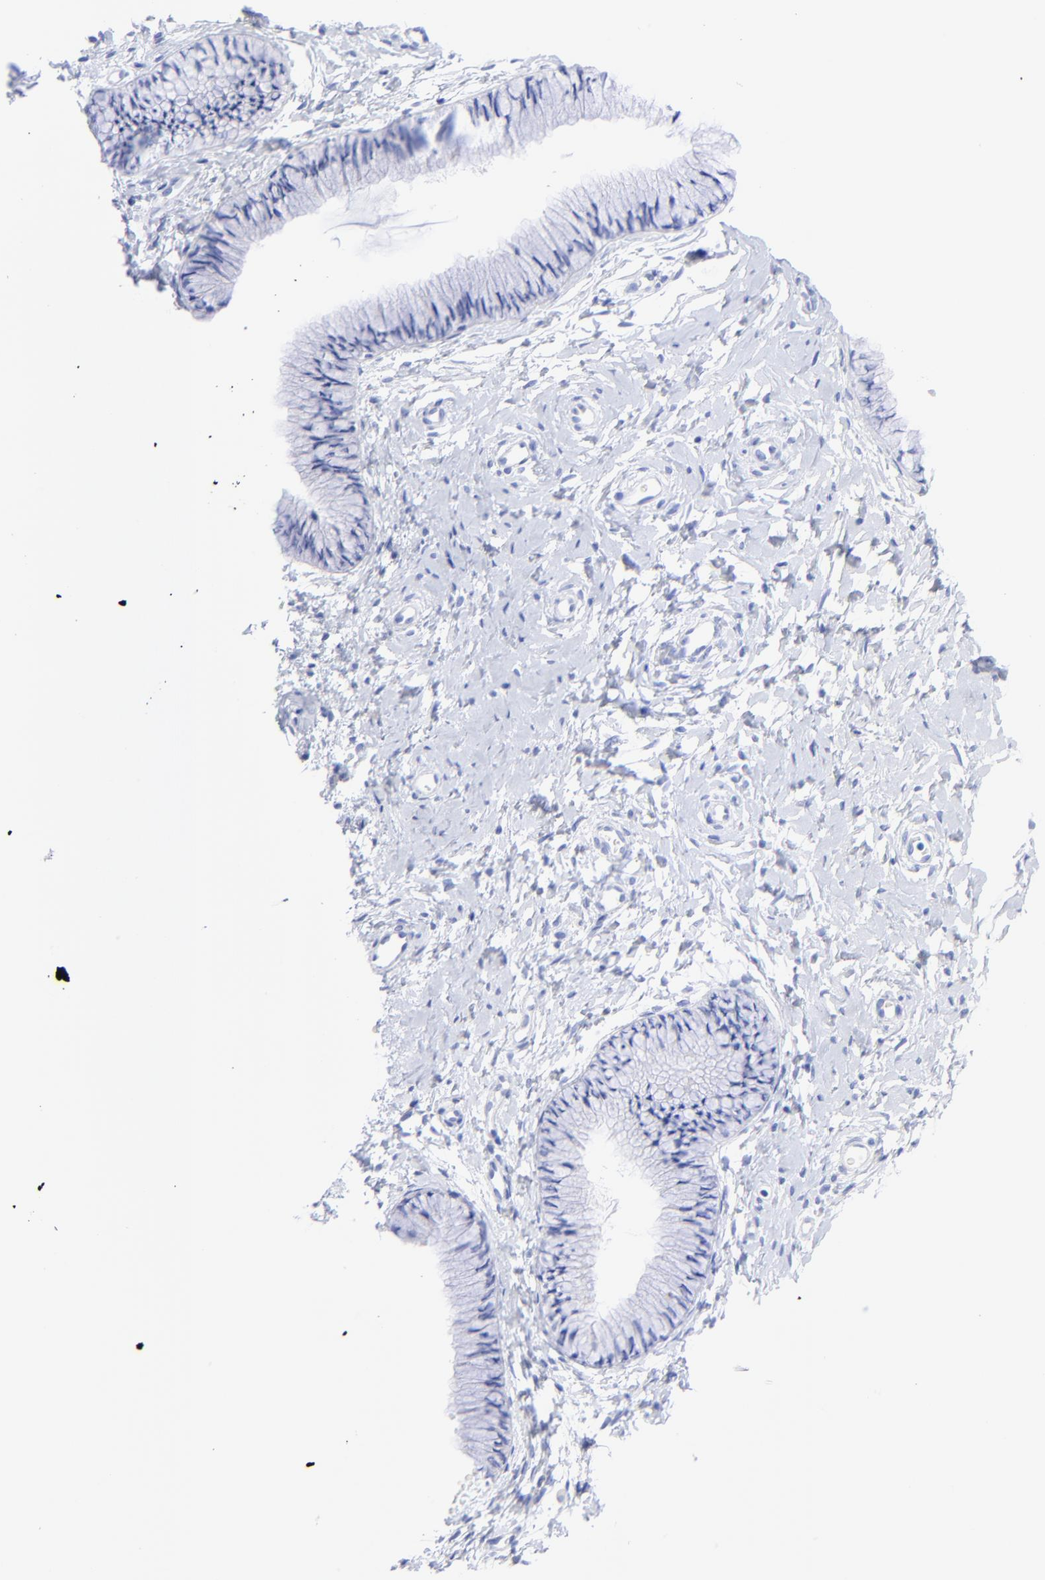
{"staining": {"intensity": "negative", "quantity": "none", "location": "none"}, "tissue": "cervix", "cell_type": "Glandular cells", "image_type": "normal", "snomed": [{"axis": "morphology", "description": "Normal tissue, NOS"}, {"axis": "topography", "description": "Cervix"}], "caption": "This is a image of immunohistochemistry (IHC) staining of benign cervix, which shows no expression in glandular cells.", "gene": "C1QTNF6", "patient": {"sex": "female", "age": 46}}